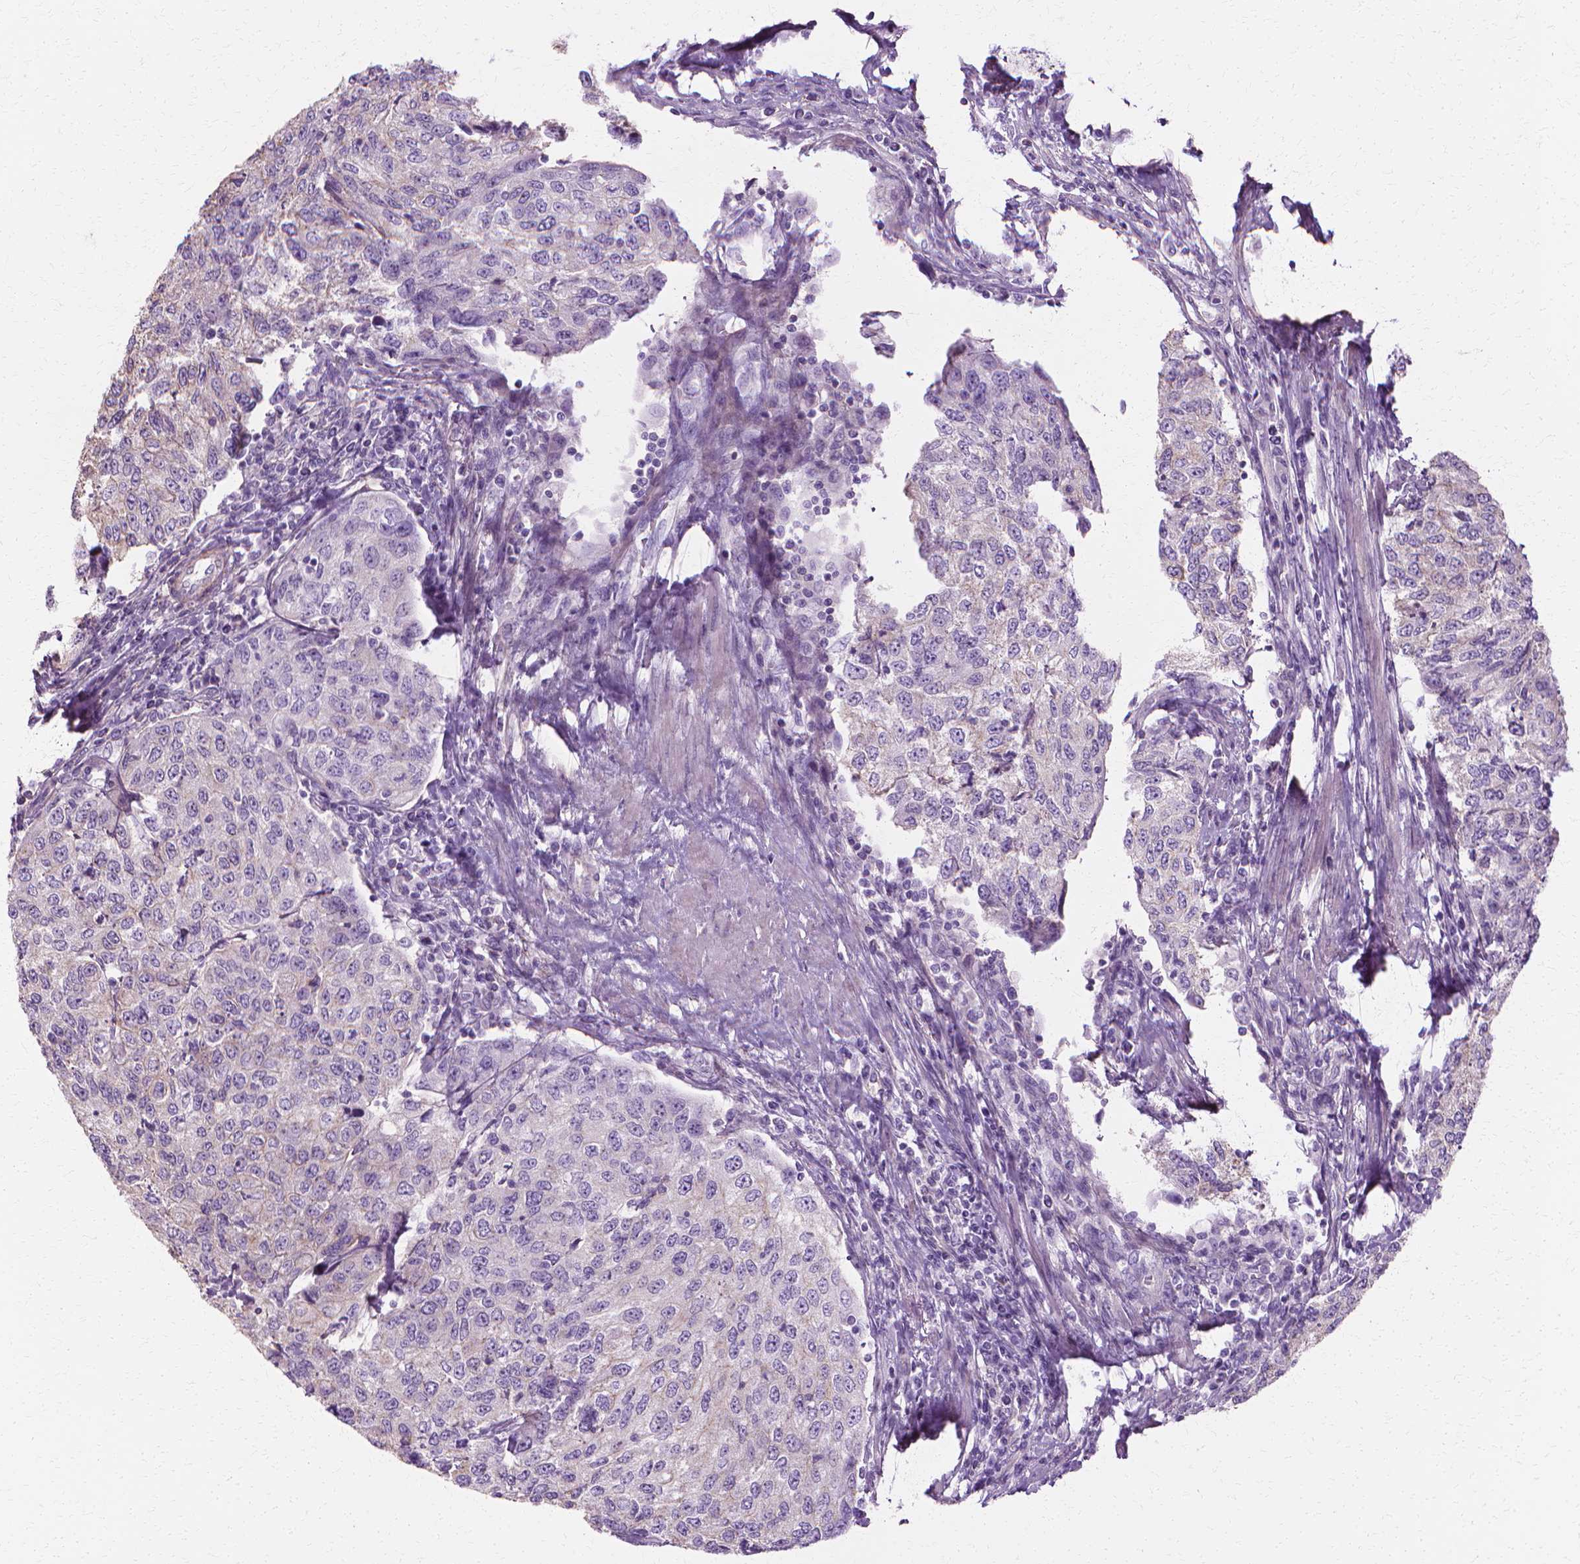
{"staining": {"intensity": "weak", "quantity": "<25%", "location": "cytoplasmic/membranous"}, "tissue": "urothelial cancer", "cell_type": "Tumor cells", "image_type": "cancer", "snomed": [{"axis": "morphology", "description": "Urothelial carcinoma, High grade"}, {"axis": "topography", "description": "Urinary bladder"}], "caption": "An image of human urothelial carcinoma (high-grade) is negative for staining in tumor cells.", "gene": "CFAP157", "patient": {"sex": "female", "age": 78}}